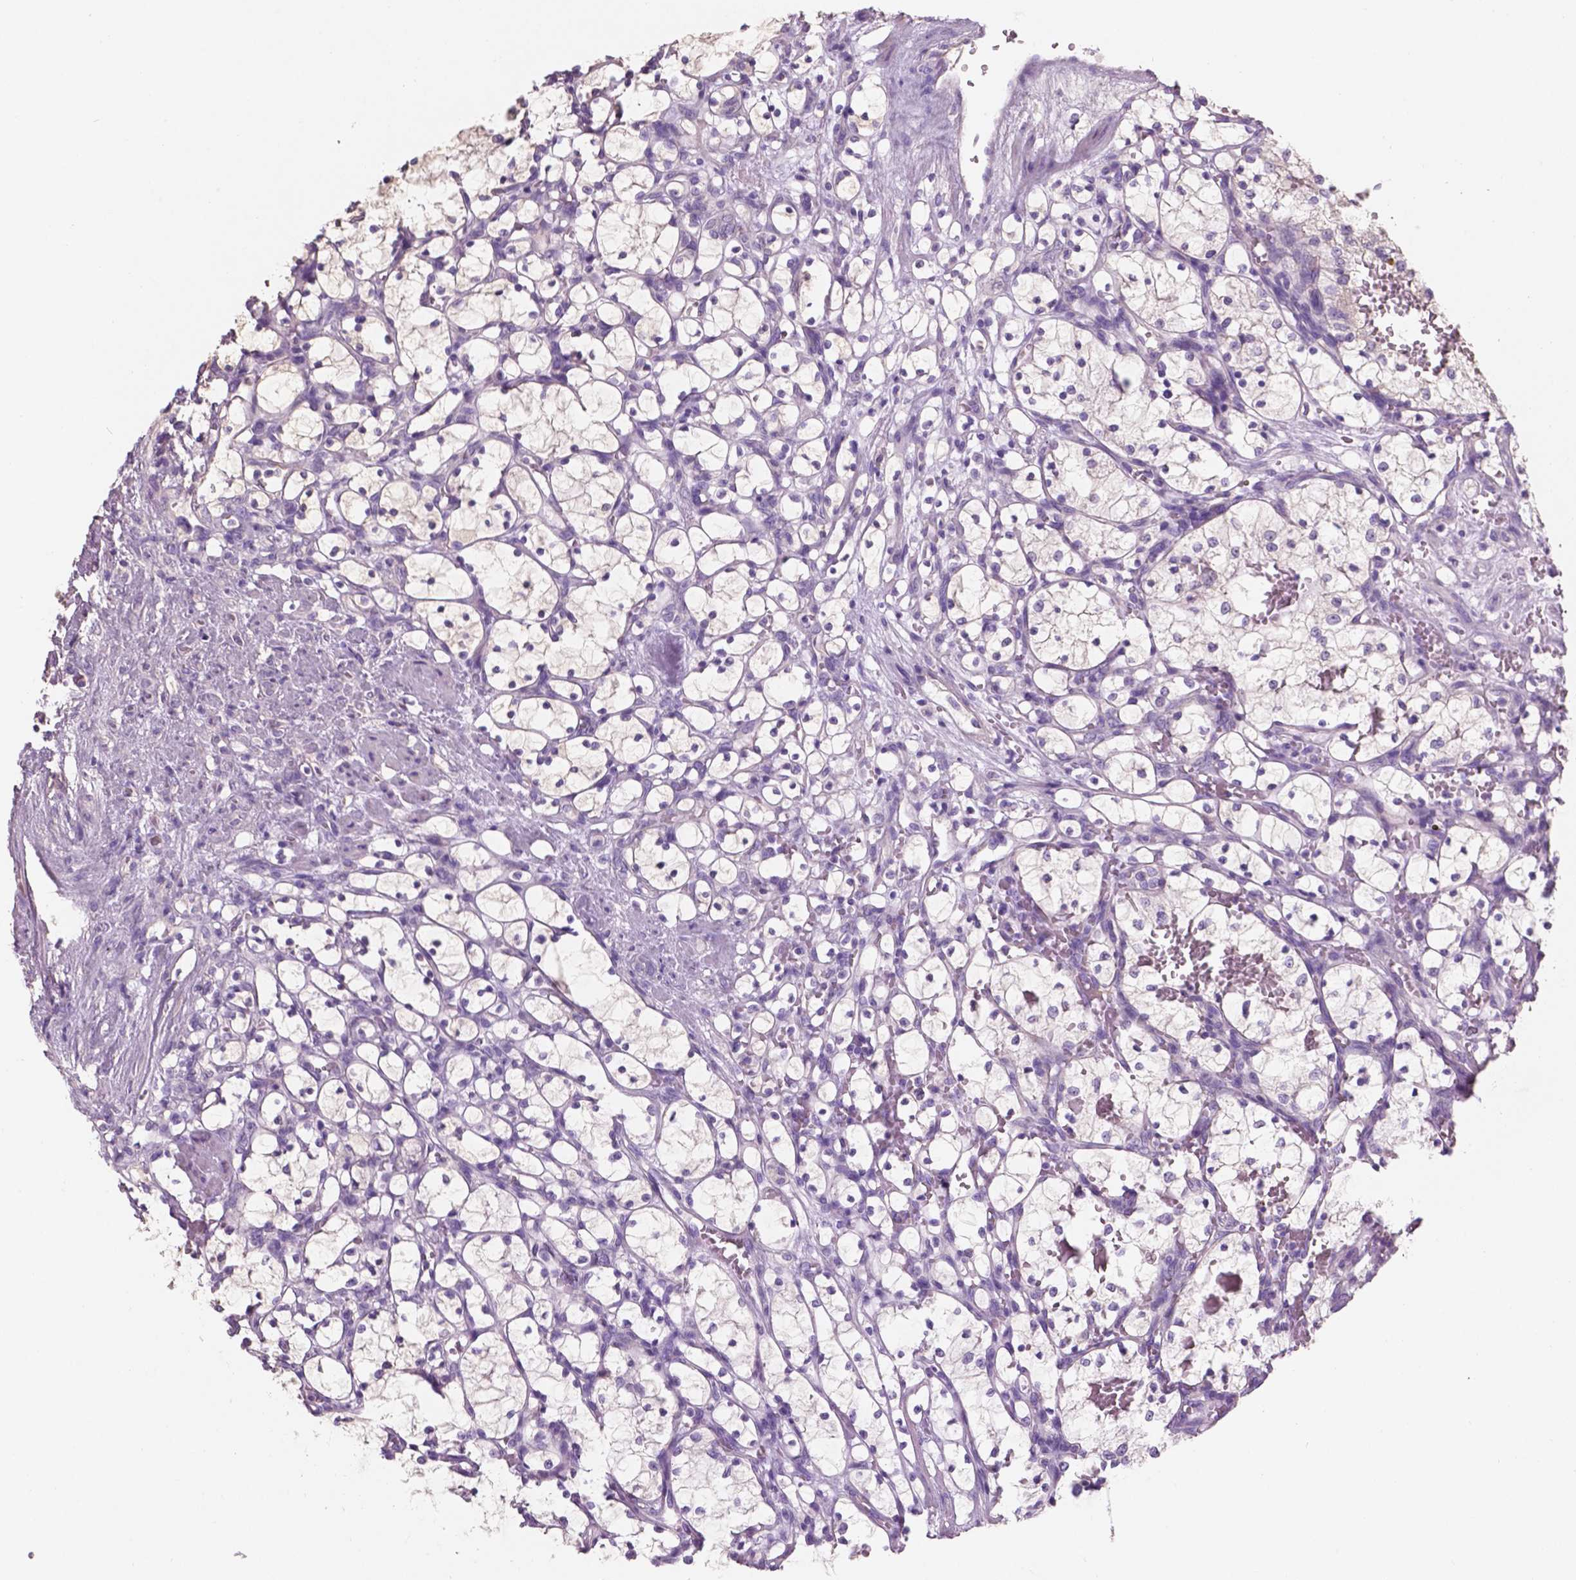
{"staining": {"intensity": "negative", "quantity": "none", "location": "none"}, "tissue": "renal cancer", "cell_type": "Tumor cells", "image_type": "cancer", "snomed": [{"axis": "morphology", "description": "Adenocarcinoma, NOS"}, {"axis": "topography", "description": "Kidney"}], "caption": "Tumor cells show no significant protein expression in renal adenocarcinoma.", "gene": "SBSN", "patient": {"sex": "female", "age": 69}}